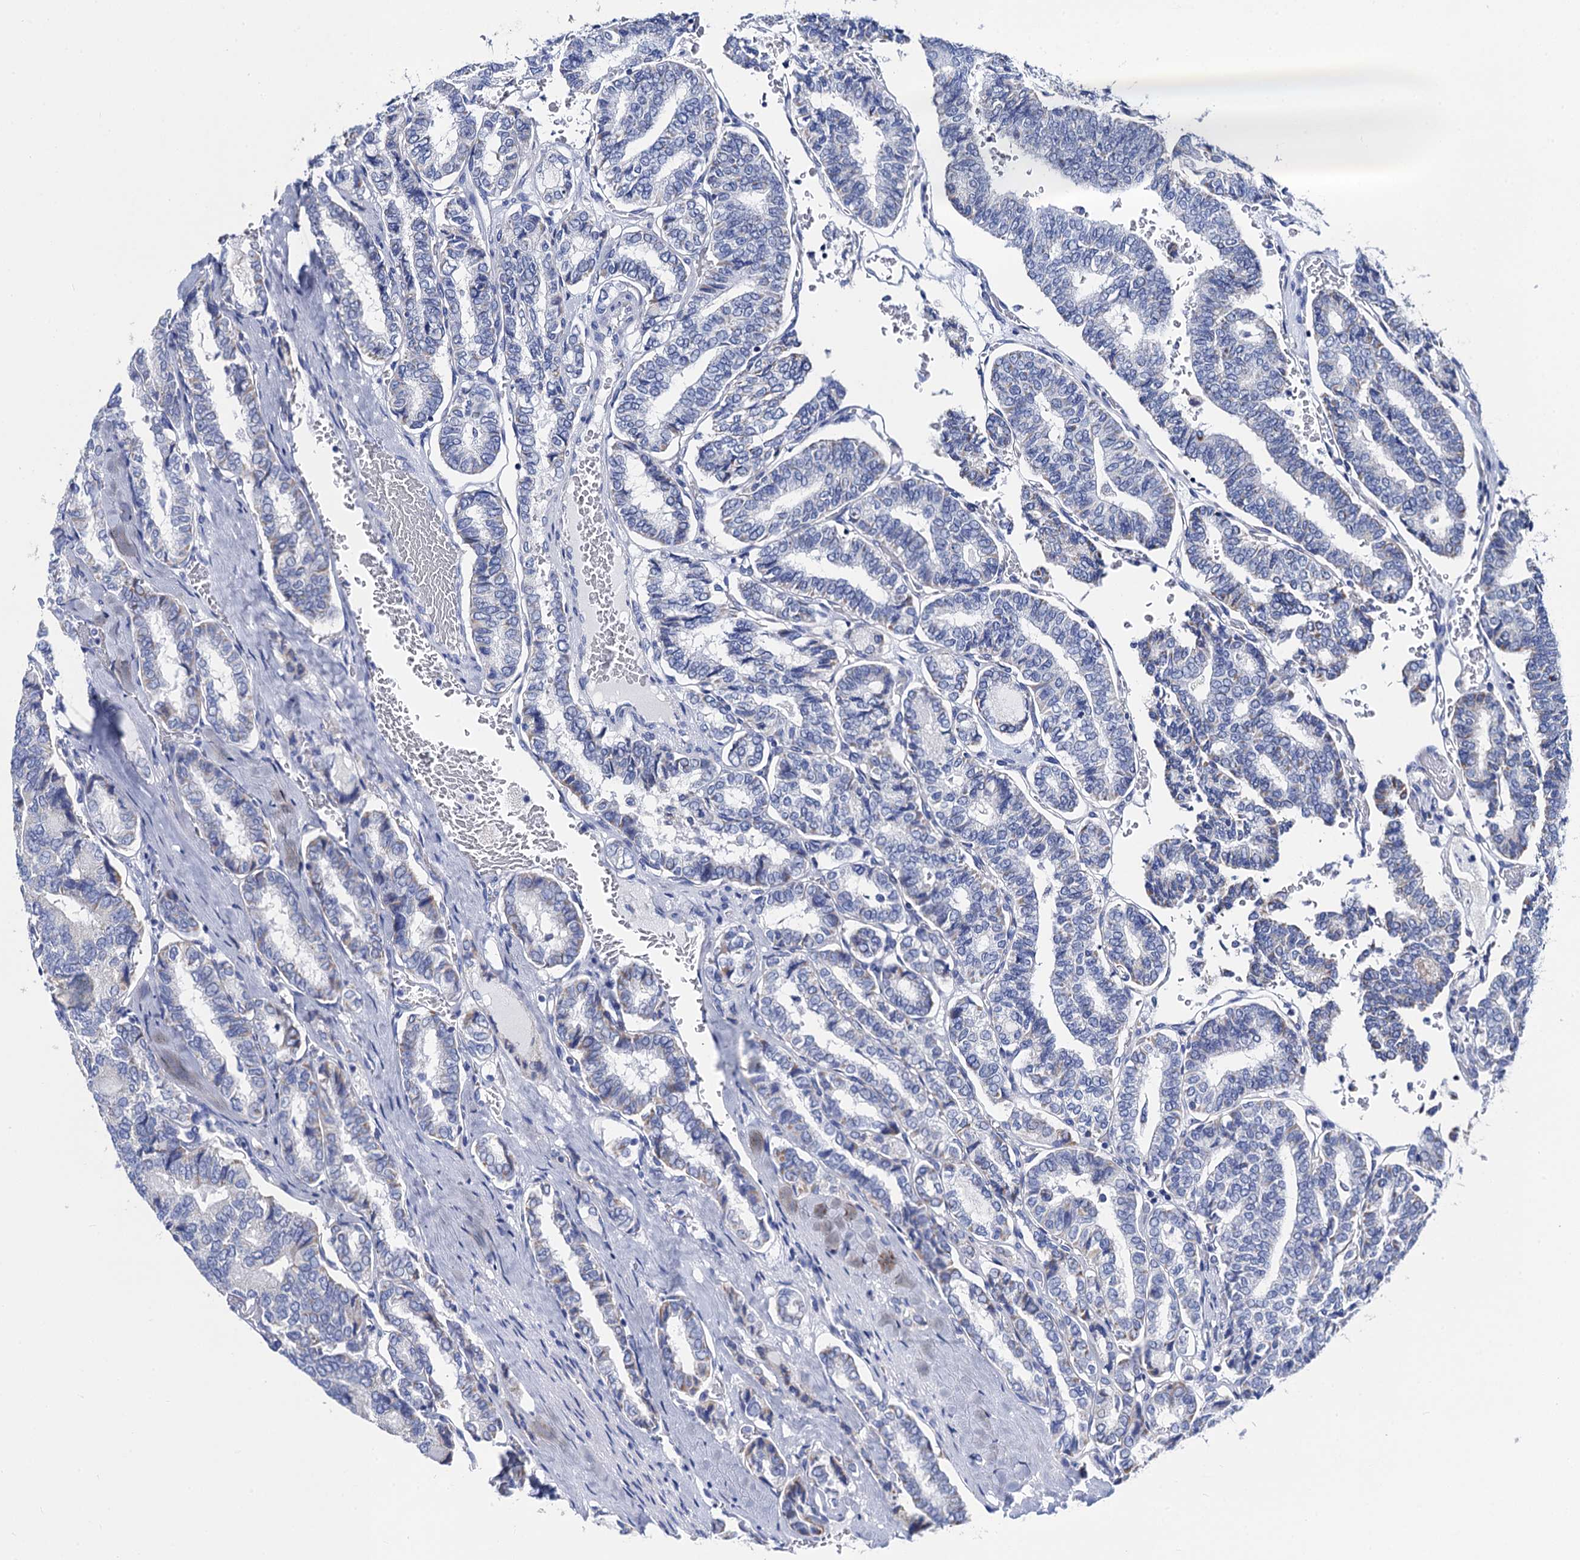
{"staining": {"intensity": "negative", "quantity": "none", "location": "none"}, "tissue": "thyroid cancer", "cell_type": "Tumor cells", "image_type": "cancer", "snomed": [{"axis": "morphology", "description": "Papillary adenocarcinoma, NOS"}, {"axis": "topography", "description": "Thyroid gland"}], "caption": "The immunohistochemistry (IHC) image has no significant positivity in tumor cells of thyroid cancer tissue.", "gene": "ACADSB", "patient": {"sex": "female", "age": 35}}